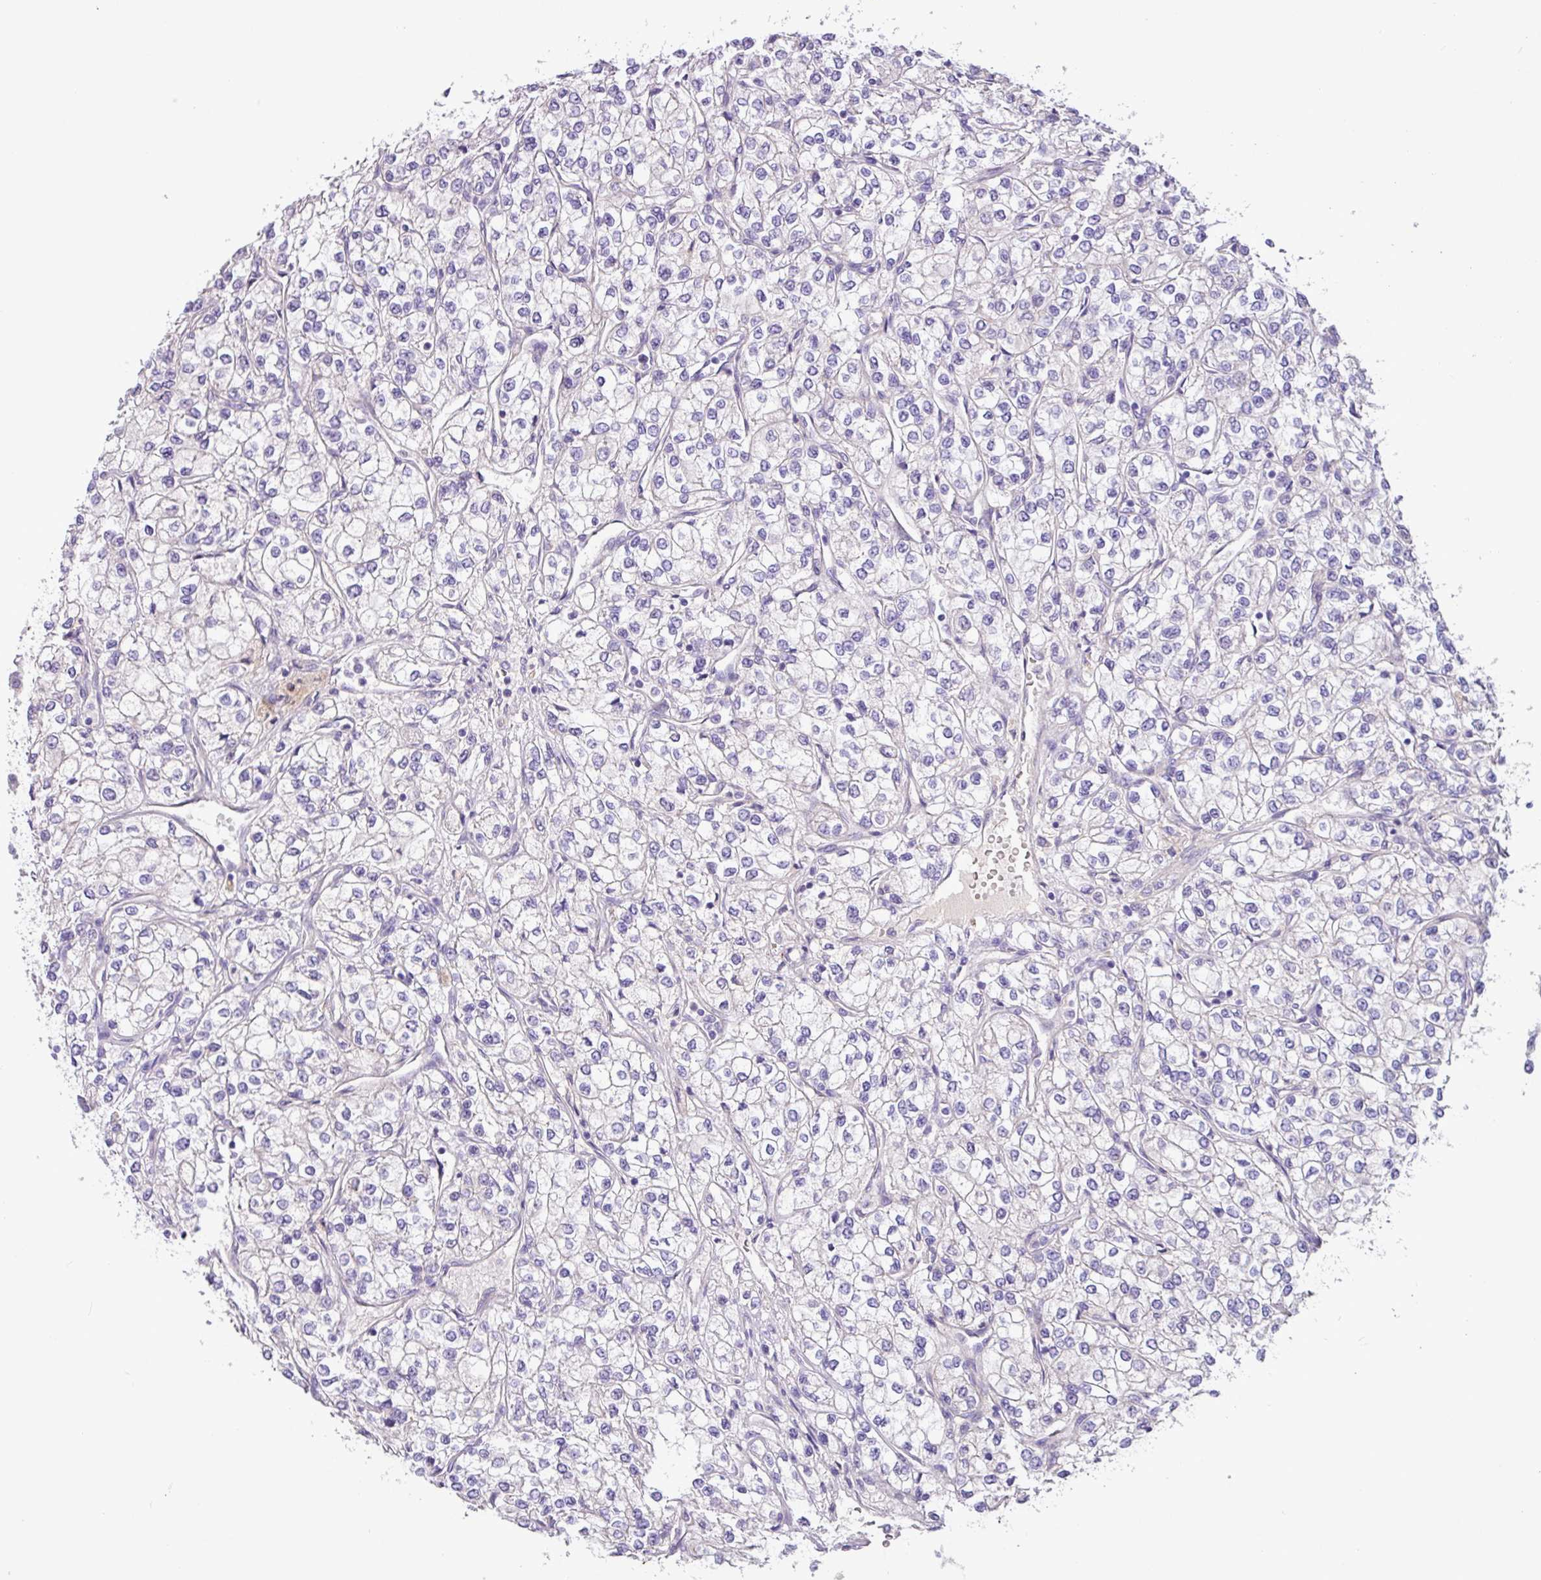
{"staining": {"intensity": "negative", "quantity": "none", "location": "none"}, "tissue": "renal cancer", "cell_type": "Tumor cells", "image_type": "cancer", "snomed": [{"axis": "morphology", "description": "Adenocarcinoma, NOS"}, {"axis": "topography", "description": "Kidney"}], "caption": "Immunohistochemical staining of human renal cancer exhibits no significant expression in tumor cells.", "gene": "MRM2", "patient": {"sex": "male", "age": 80}}